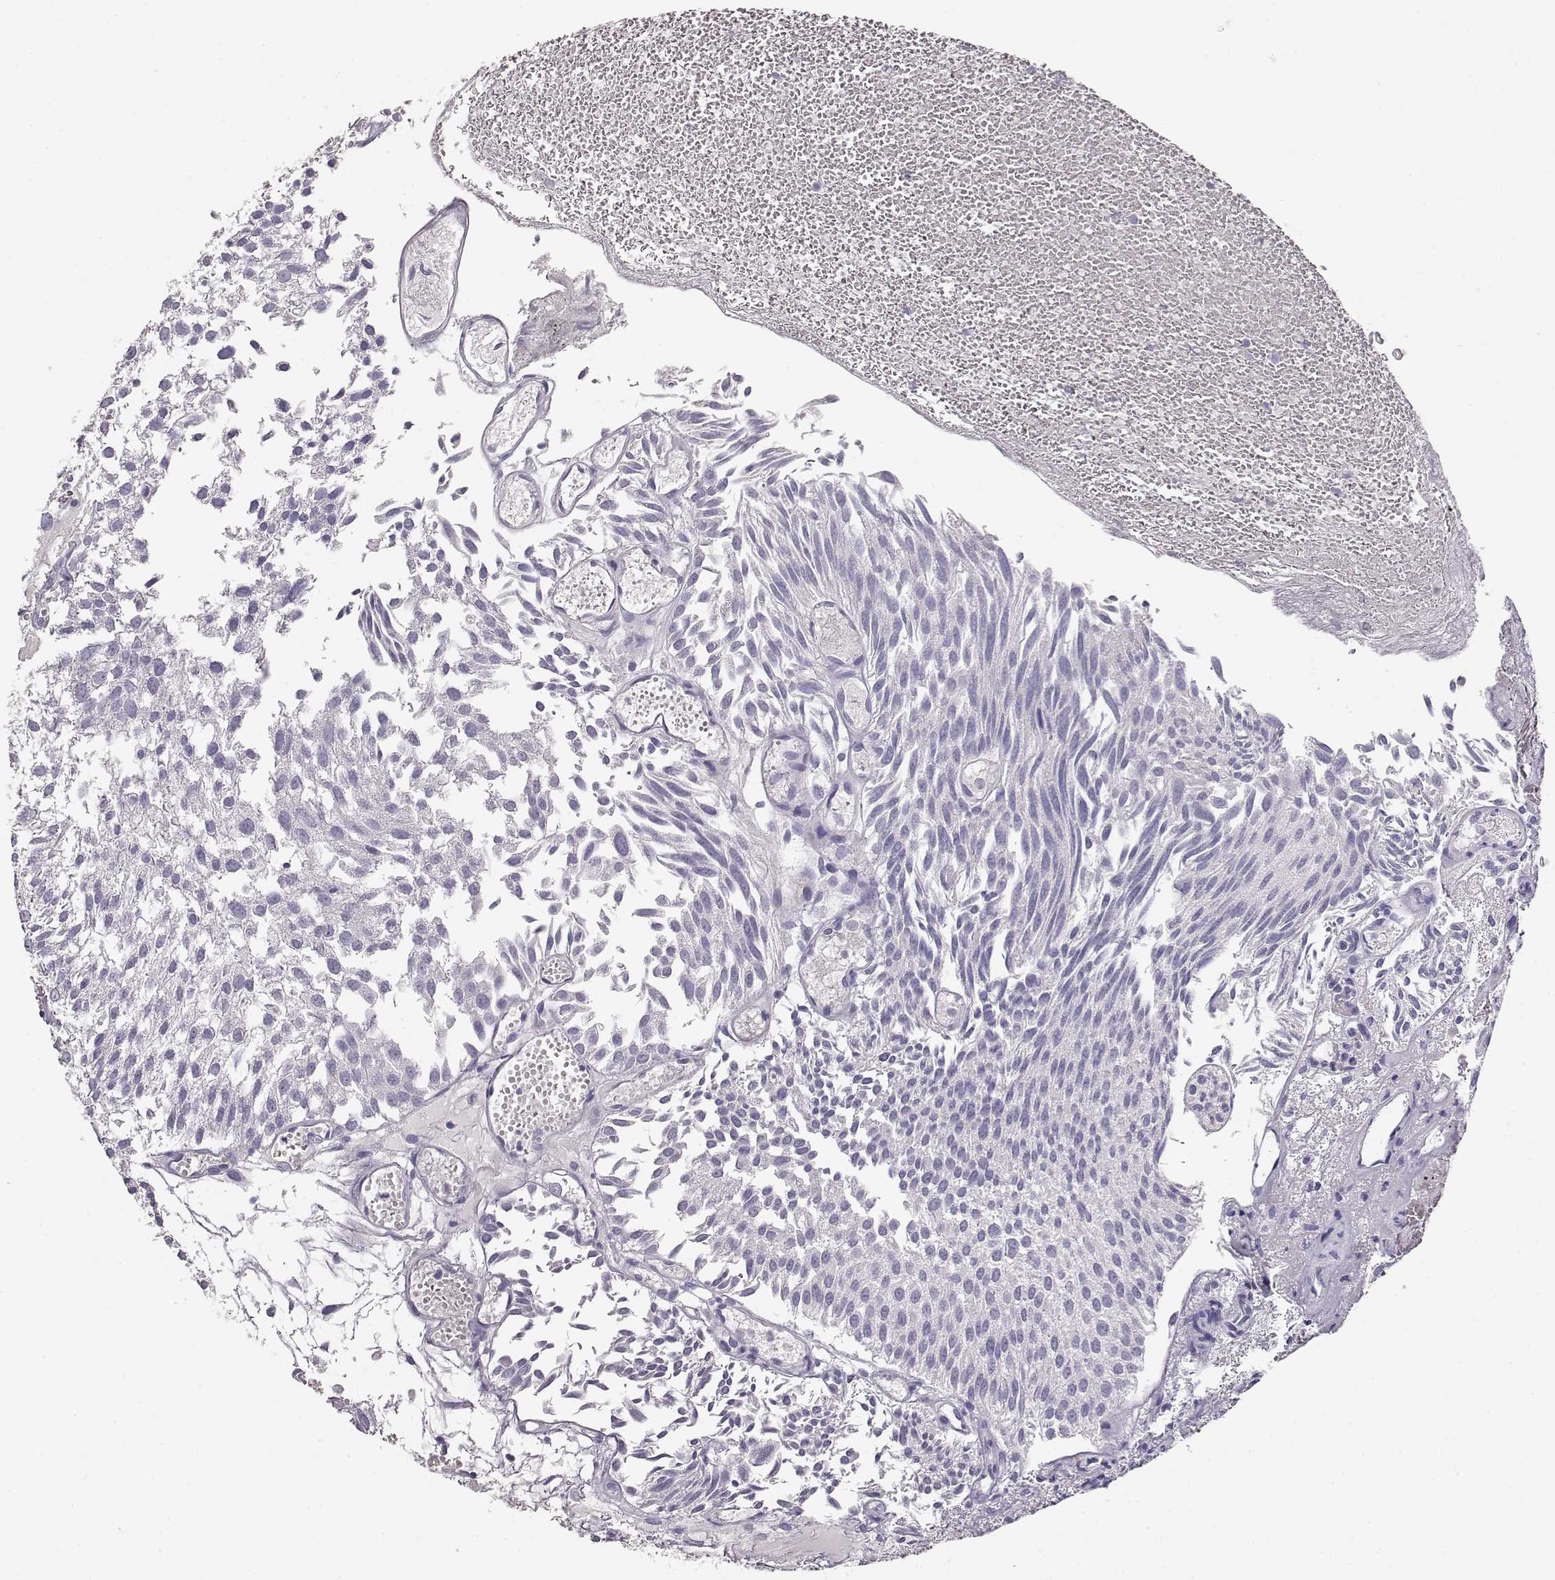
{"staining": {"intensity": "negative", "quantity": "none", "location": "none"}, "tissue": "urothelial cancer", "cell_type": "Tumor cells", "image_type": "cancer", "snomed": [{"axis": "morphology", "description": "Urothelial carcinoma, Low grade"}, {"axis": "topography", "description": "Urinary bladder"}], "caption": "An IHC micrograph of urothelial cancer is shown. There is no staining in tumor cells of urothelial cancer. (Brightfield microscopy of DAB (3,3'-diaminobenzidine) immunohistochemistry (IHC) at high magnification).", "gene": "MAGEC1", "patient": {"sex": "male", "age": 79}}